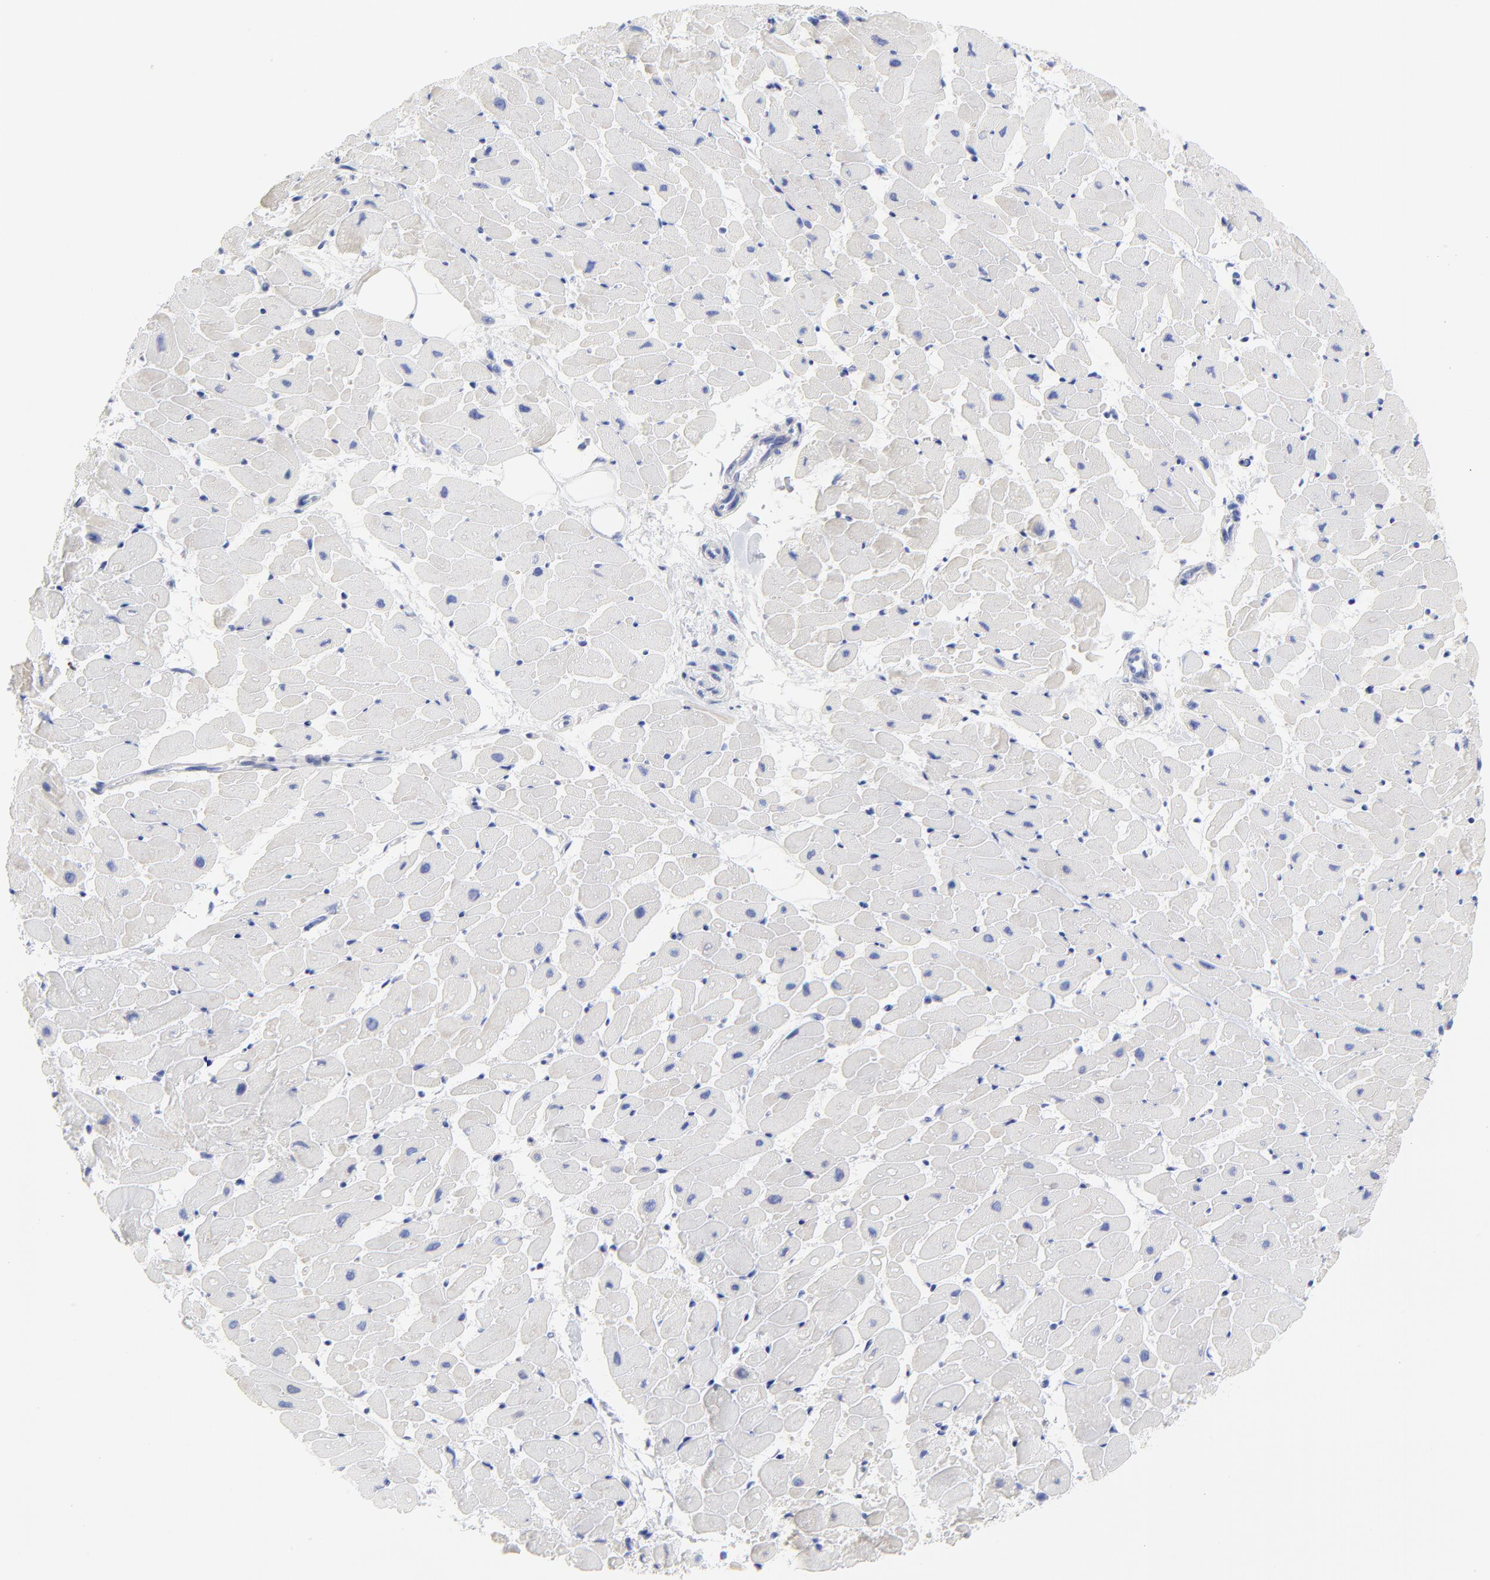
{"staining": {"intensity": "negative", "quantity": "none", "location": "none"}, "tissue": "heart muscle", "cell_type": "Cardiomyocytes", "image_type": "normal", "snomed": [{"axis": "morphology", "description": "Normal tissue, NOS"}, {"axis": "topography", "description": "Heart"}], "caption": "DAB (3,3'-diaminobenzidine) immunohistochemical staining of unremarkable human heart muscle exhibits no significant staining in cardiomyocytes.", "gene": "FBXO10", "patient": {"sex": "female", "age": 19}}